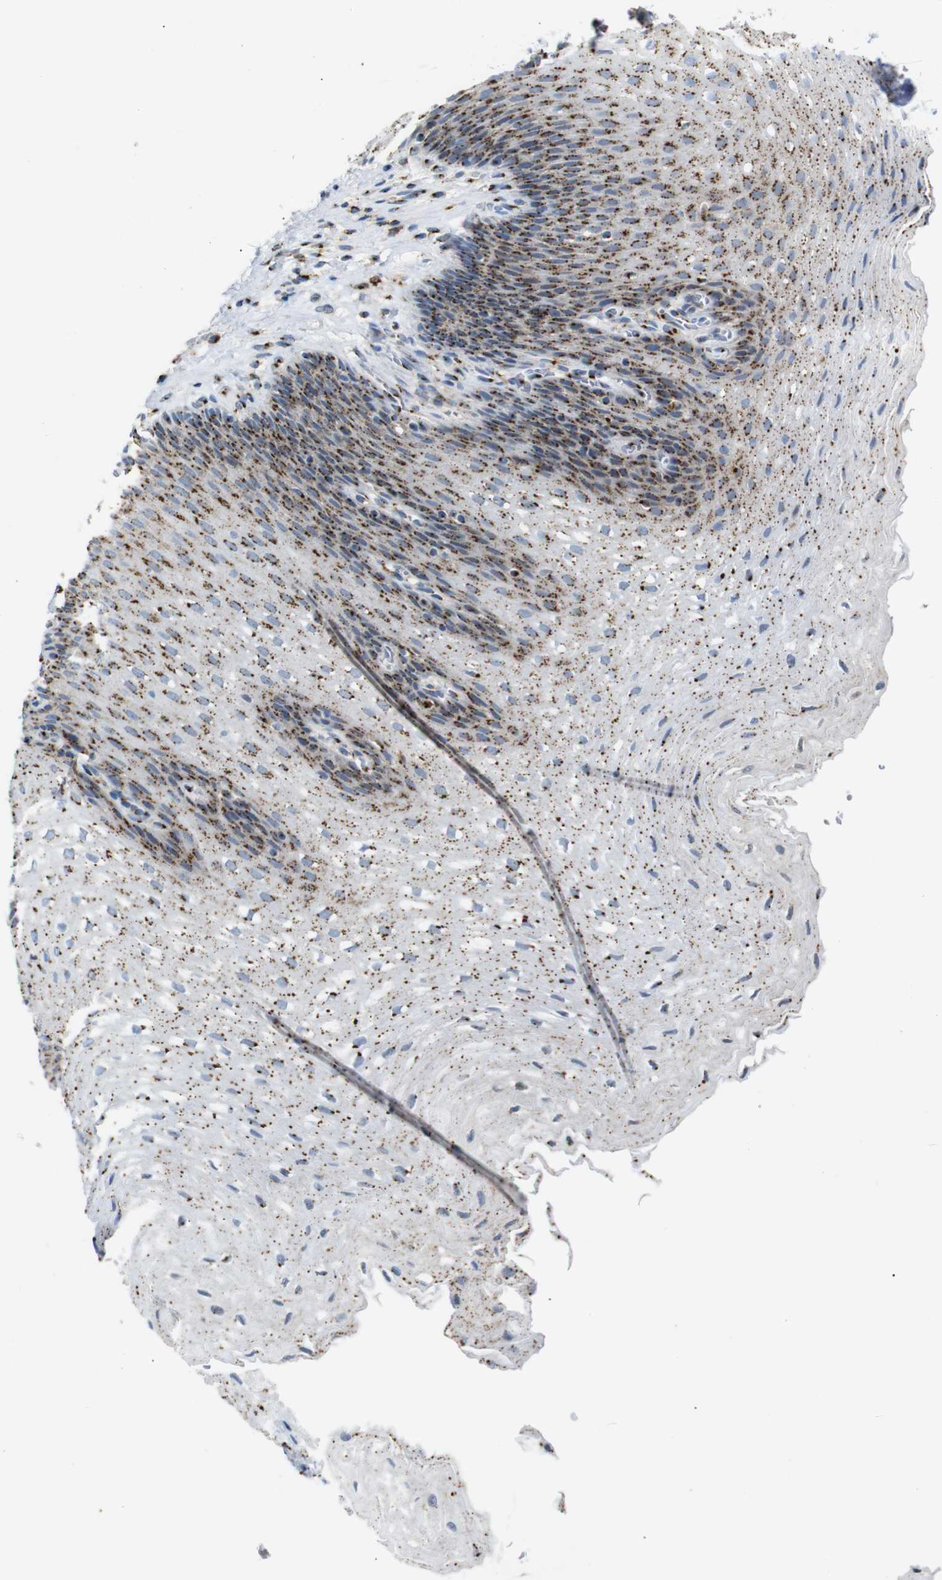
{"staining": {"intensity": "moderate", "quantity": ">75%", "location": "cytoplasmic/membranous"}, "tissue": "esophagus", "cell_type": "Squamous epithelial cells", "image_type": "normal", "snomed": [{"axis": "morphology", "description": "Normal tissue, NOS"}, {"axis": "topography", "description": "Esophagus"}], "caption": "A brown stain labels moderate cytoplasmic/membranous positivity of a protein in squamous epithelial cells of benign human esophagus. Using DAB (brown) and hematoxylin (blue) stains, captured at high magnification using brightfield microscopy.", "gene": "TGOLN2", "patient": {"sex": "male", "age": 48}}